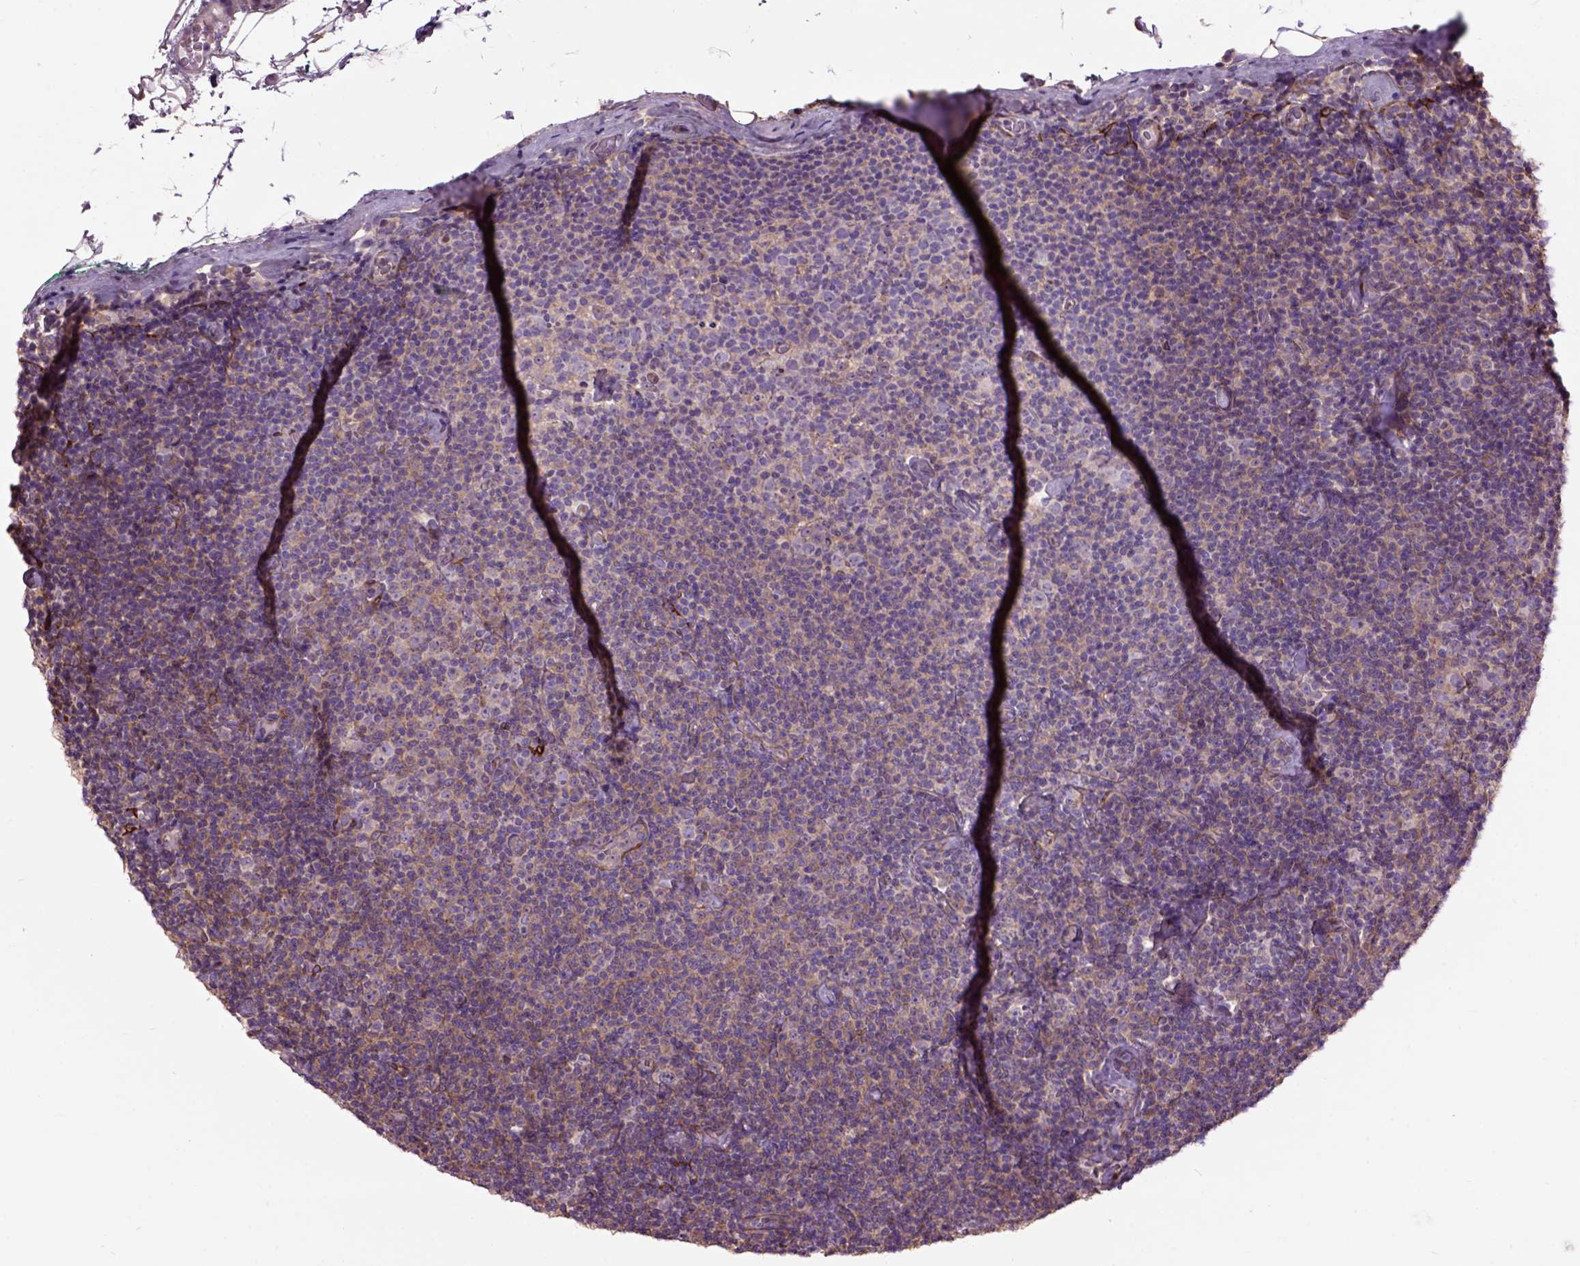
{"staining": {"intensity": "moderate", "quantity": "25%-75%", "location": "cytoplasmic/membranous"}, "tissue": "lymphoma", "cell_type": "Tumor cells", "image_type": "cancer", "snomed": [{"axis": "morphology", "description": "Malignant lymphoma, non-Hodgkin's type, Low grade"}, {"axis": "topography", "description": "Lymph node"}], "caption": "Immunohistochemistry (DAB) staining of human malignant lymphoma, non-Hodgkin's type (low-grade) reveals moderate cytoplasmic/membranous protein positivity in approximately 25%-75% of tumor cells.", "gene": "MAPT", "patient": {"sex": "male", "age": 81}}